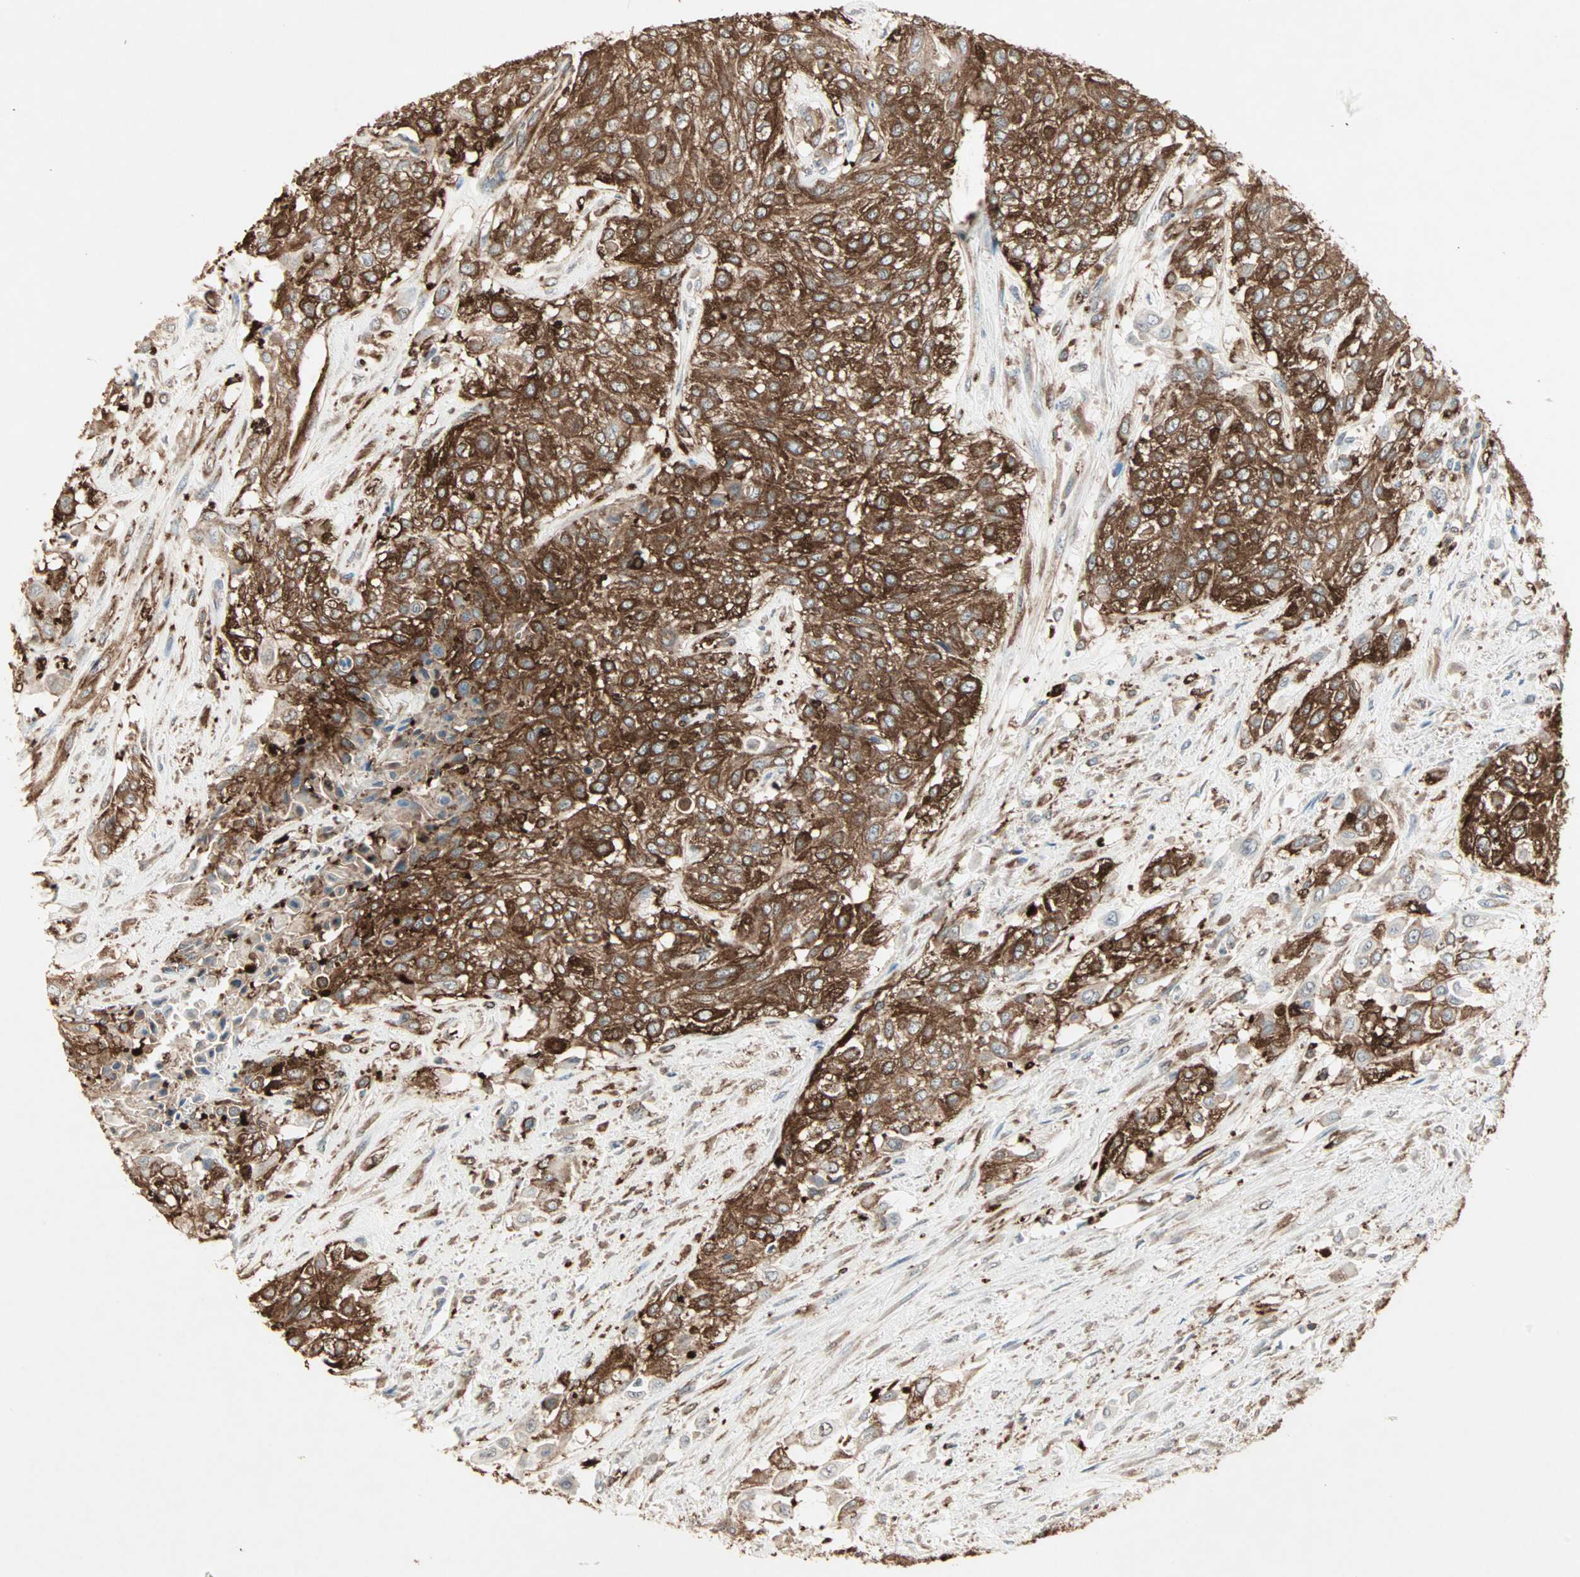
{"staining": {"intensity": "strong", "quantity": ">75%", "location": "cytoplasmic/membranous"}, "tissue": "urothelial cancer", "cell_type": "Tumor cells", "image_type": "cancer", "snomed": [{"axis": "morphology", "description": "Urothelial carcinoma, High grade"}, {"axis": "topography", "description": "Urinary bladder"}], "caption": "IHC staining of urothelial carcinoma (high-grade), which exhibits high levels of strong cytoplasmic/membranous expression in about >75% of tumor cells indicating strong cytoplasmic/membranous protein positivity. The staining was performed using DAB (3,3'-diaminobenzidine) (brown) for protein detection and nuclei were counterstained in hematoxylin (blue).", "gene": "MMP3", "patient": {"sex": "male", "age": 57}}